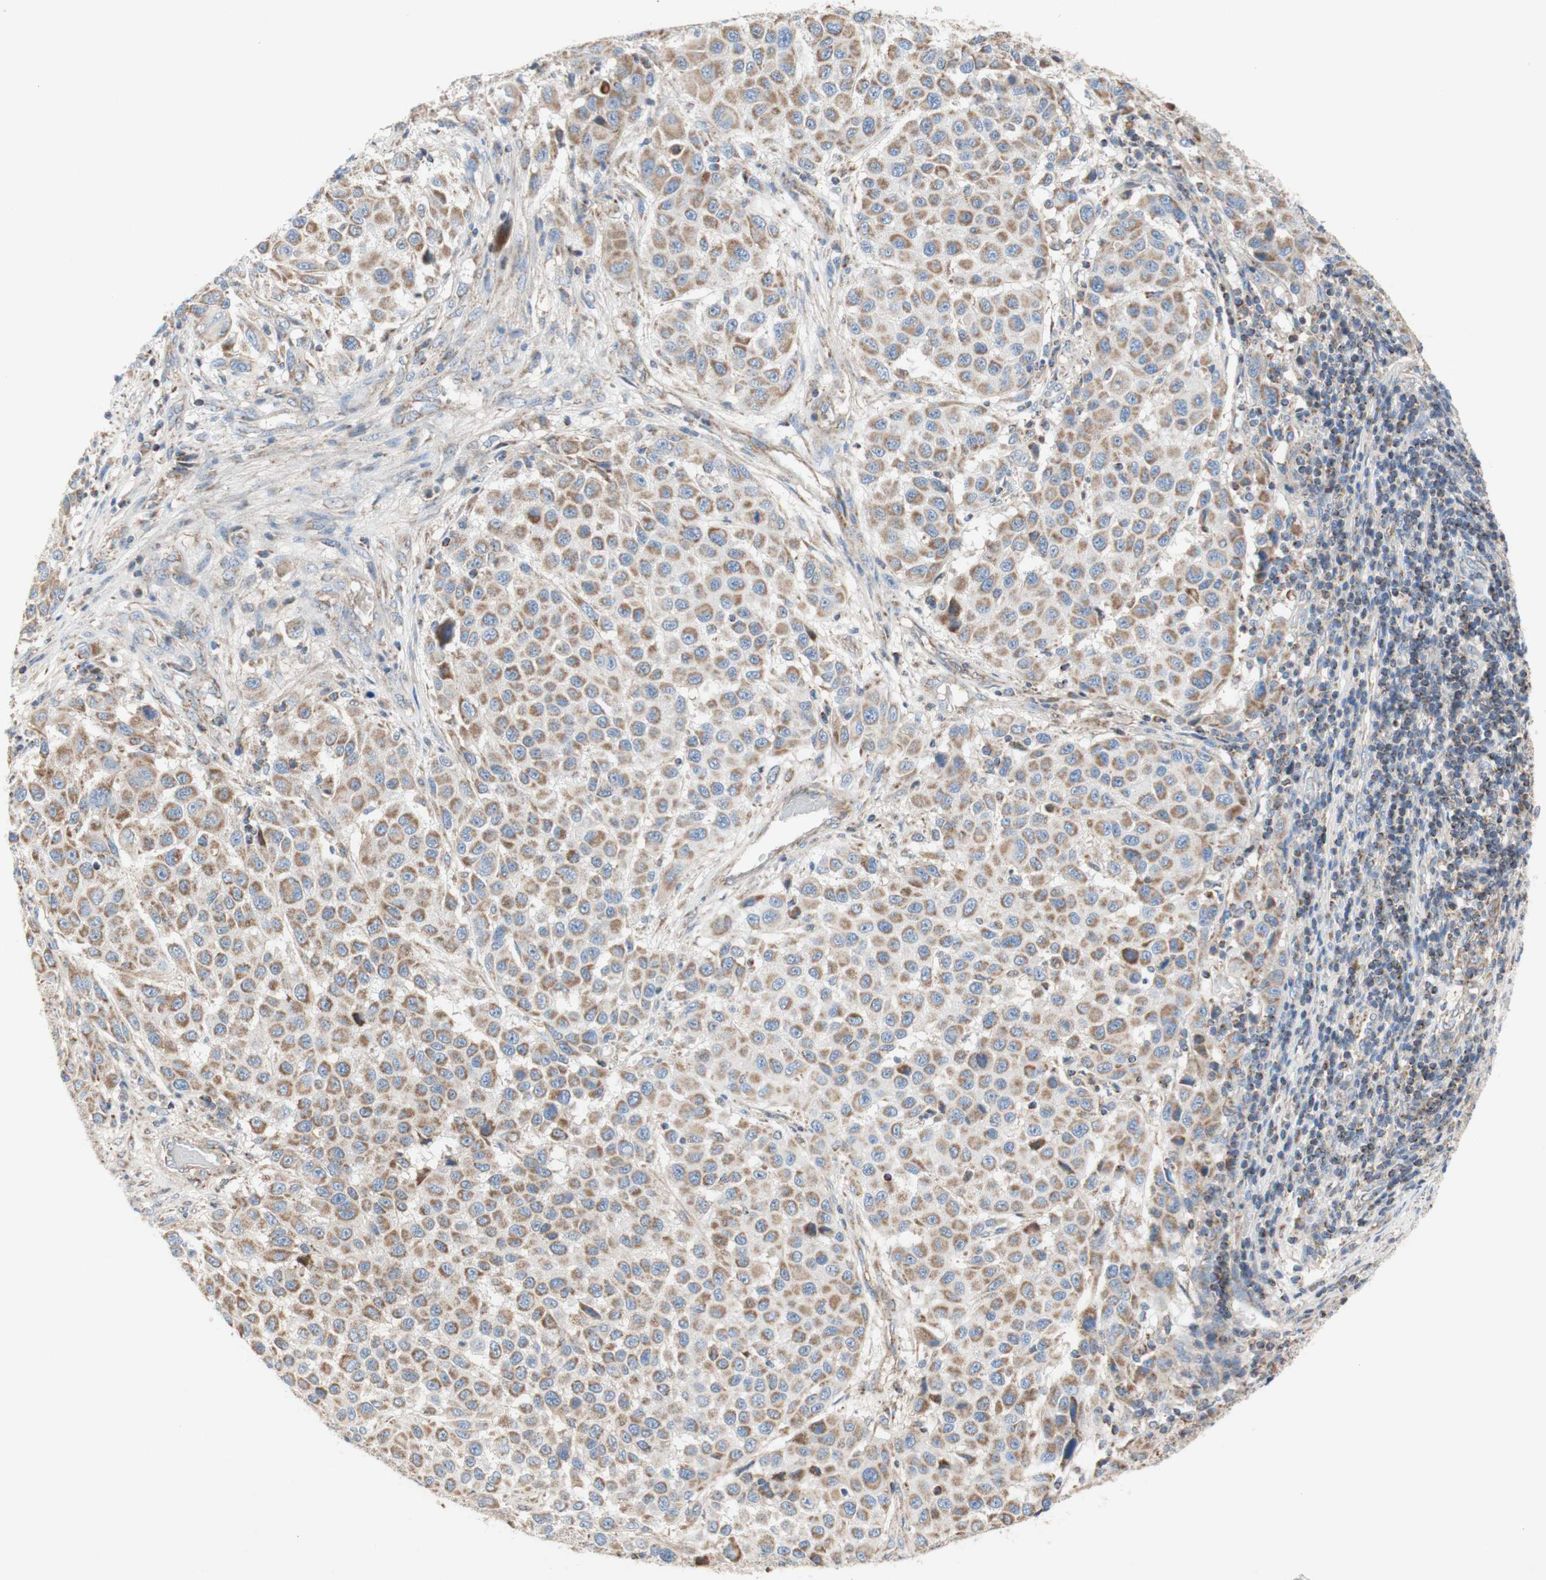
{"staining": {"intensity": "moderate", "quantity": ">75%", "location": "cytoplasmic/membranous"}, "tissue": "melanoma", "cell_type": "Tumor cells", "image_type": "cancer", "snomed": [{"axis": "morphology", "description": "Malignant melanoma, Metastatic site"}, {"axis": "topography", "description": "Lymph node"}], "caption": "DAB (3,3'-diaminobenzidine) immunohistochemical staining of melanoma displays moderate cytoplasmic/membranous protein expression in approximately >75% of tumor cells.", "gene": "SDHB", "patient": {"sex": "male", "age": 61}}